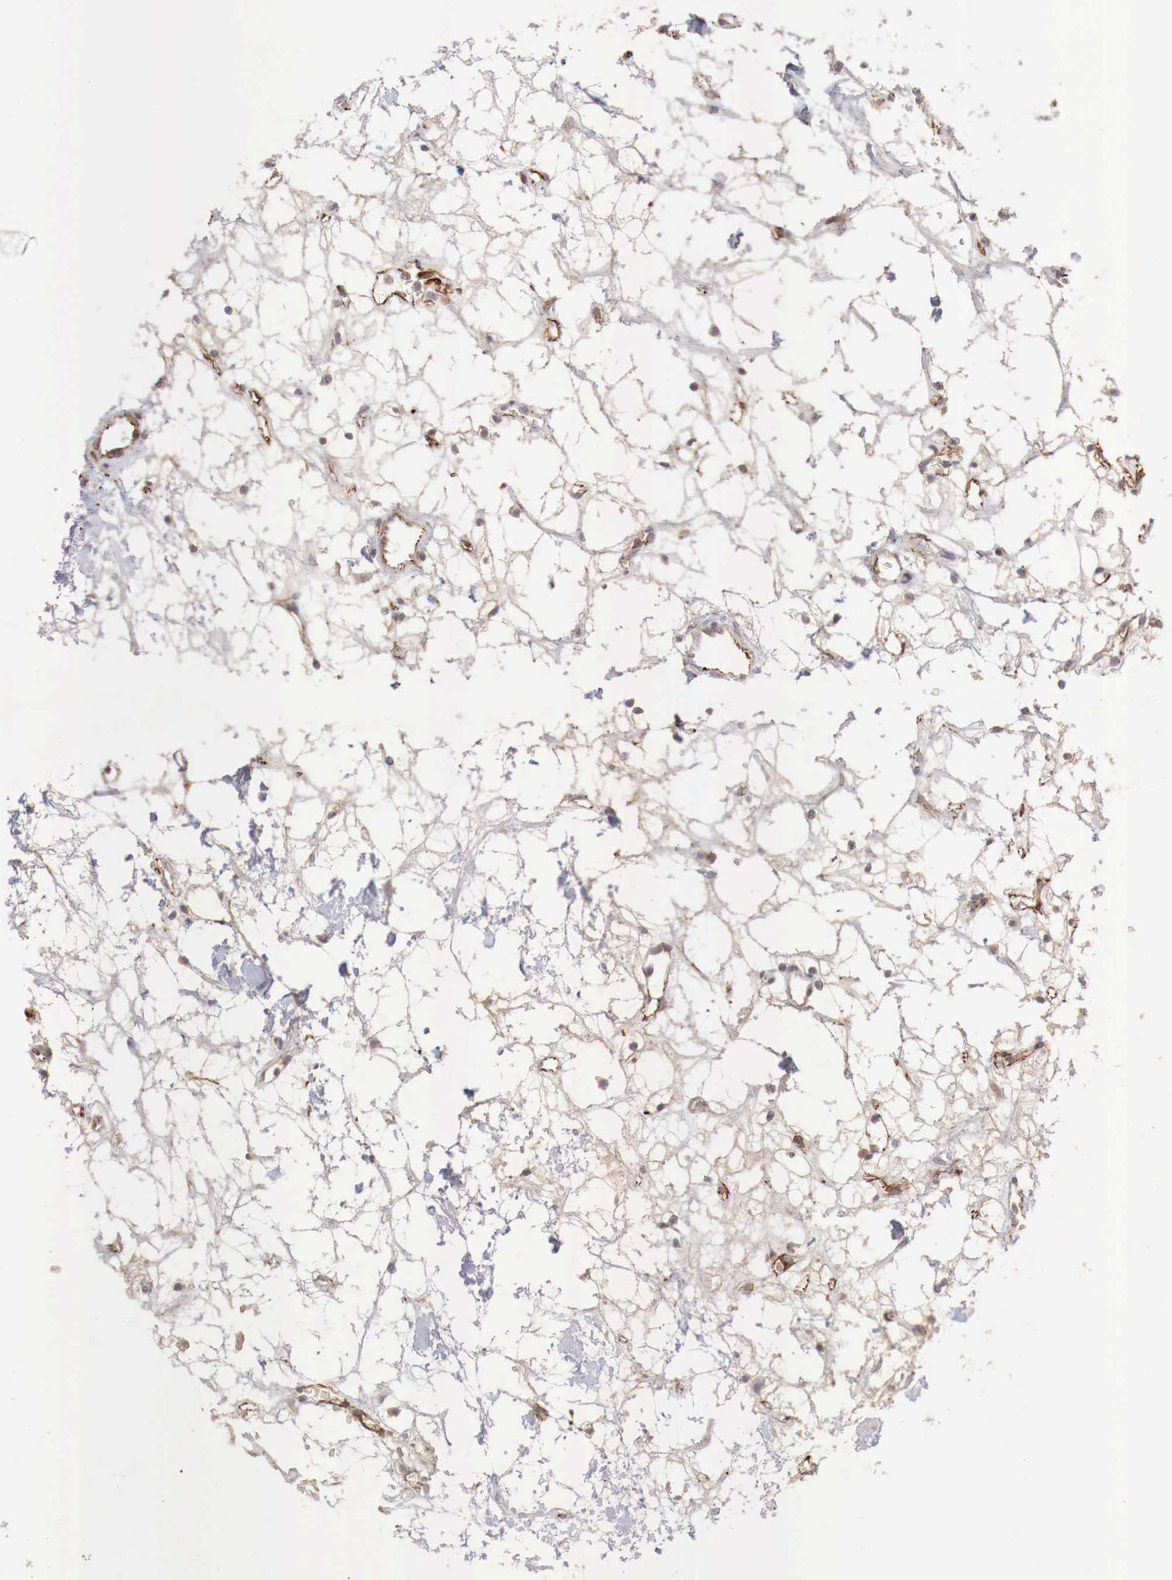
{"staining": {"intensity": "negative", "quantity": "none", "location": "none"}, "tissue": "renal cancer", "cell_type": "Tumor cells", "image_type": "cancer", "snomed": [{"axis": "morphology", "description": "Adenocarcinoma, NOS"}, {"axis": "topography", "description": "Kidney"}], "caption": "An image of human adenocarcinoma (renal) is negative for staining in tumor cells.", "gene": "WT1", "patient": {"sex": "female", "age": 60}}